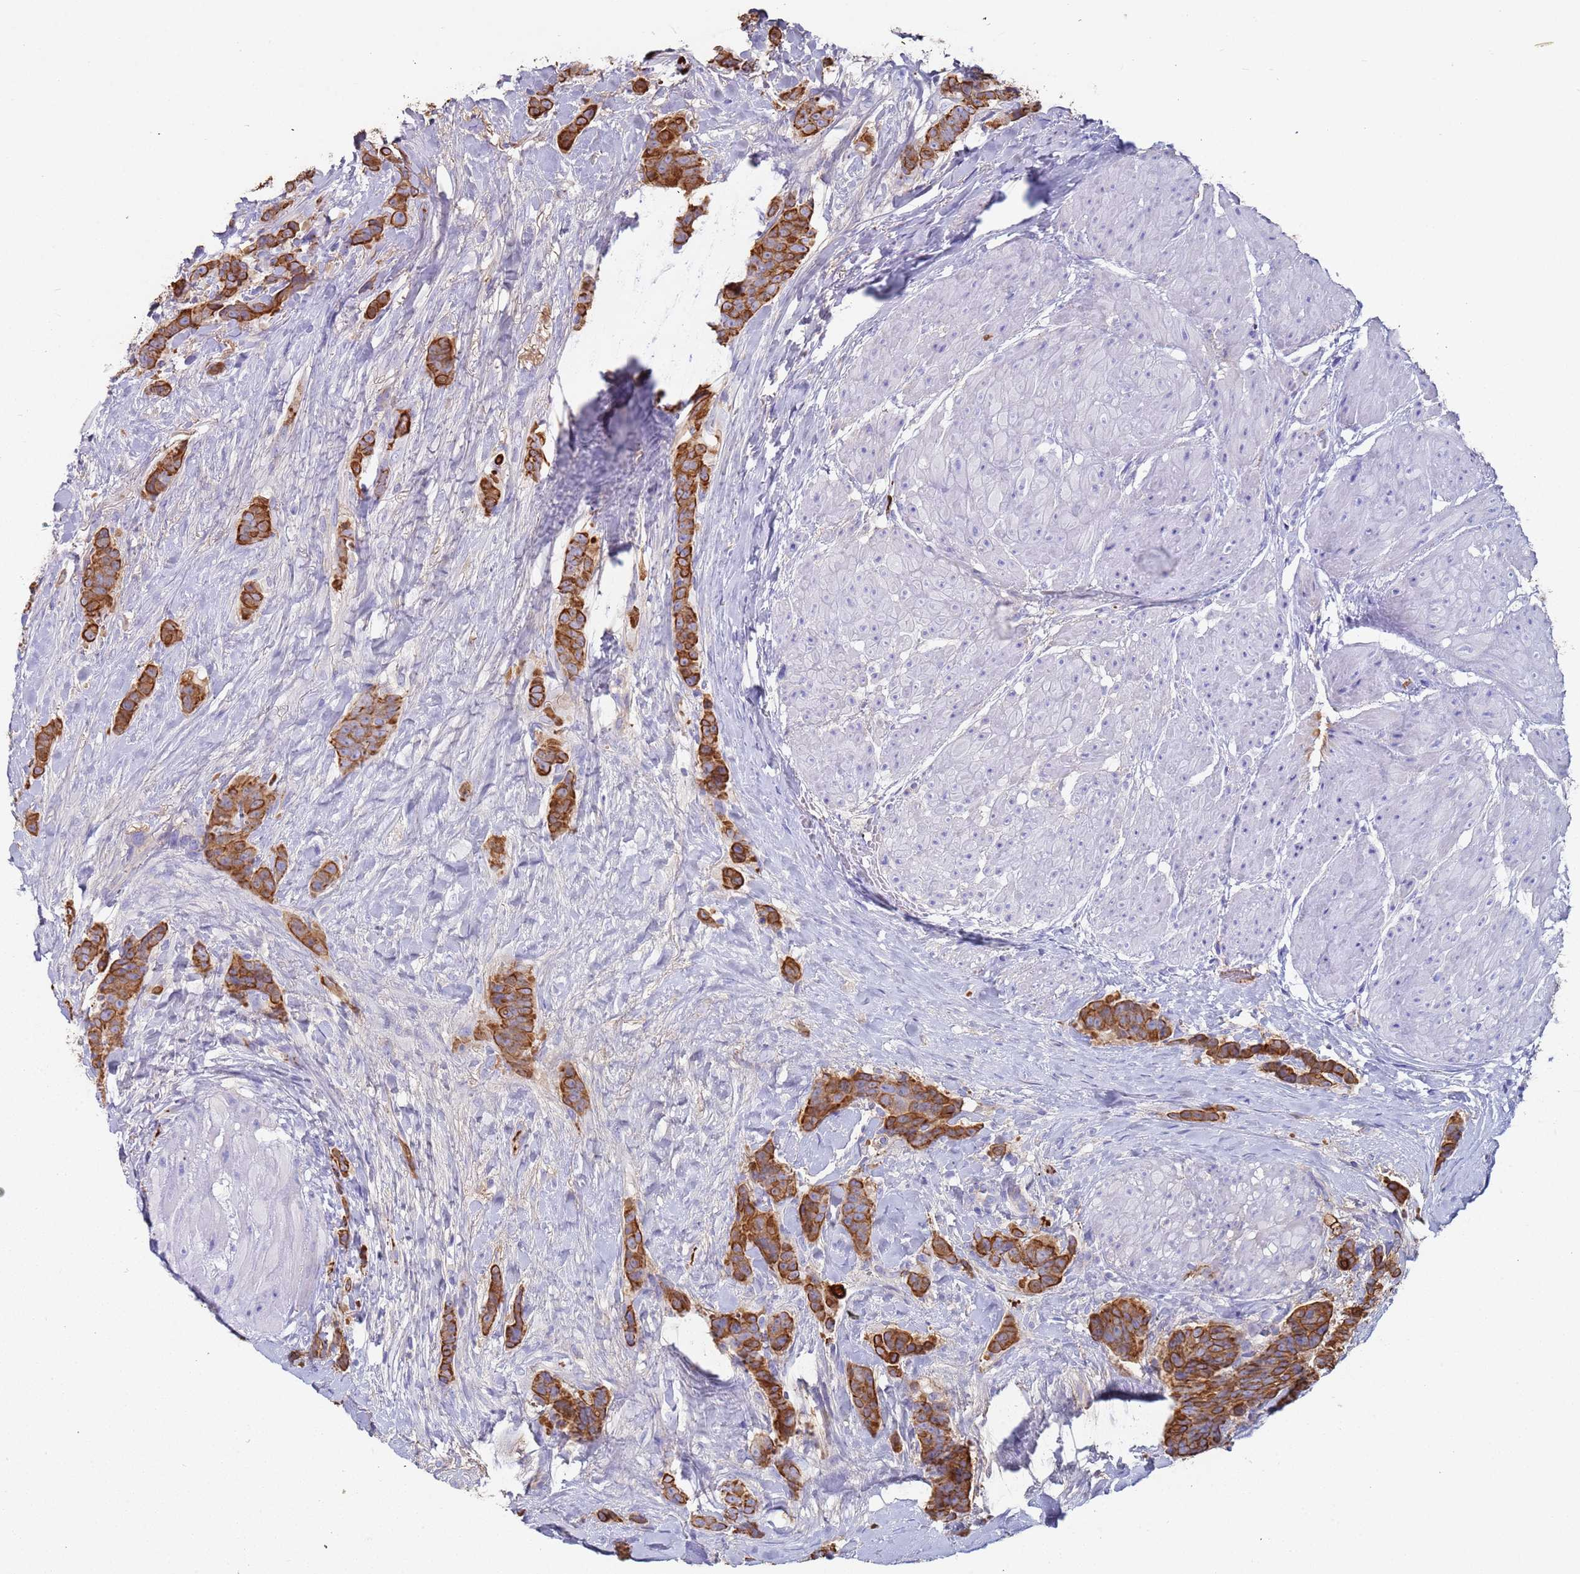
{"staining": {"intensity": "strong", "quantity": ">75%", "location": "cytoplasmic/membranous"}, "tissue": "breast cancer", "cell_type": "Tumor cells", "image_type": "cancer", "snomed": [{"axis": "morphology", "description": "Duct carcinoma"}, {"axis": "topography", "description": "Breast"}], "caption": "Breast cancer (infiltrating ductal carcinoma) stained with a brown dye demonstrates strong cytoplasmic/membranous positive positivity in approximately >75% of tumor cells.", "gene": "CYSLTR2", "patient": {"sex": "female", "age": 40}}